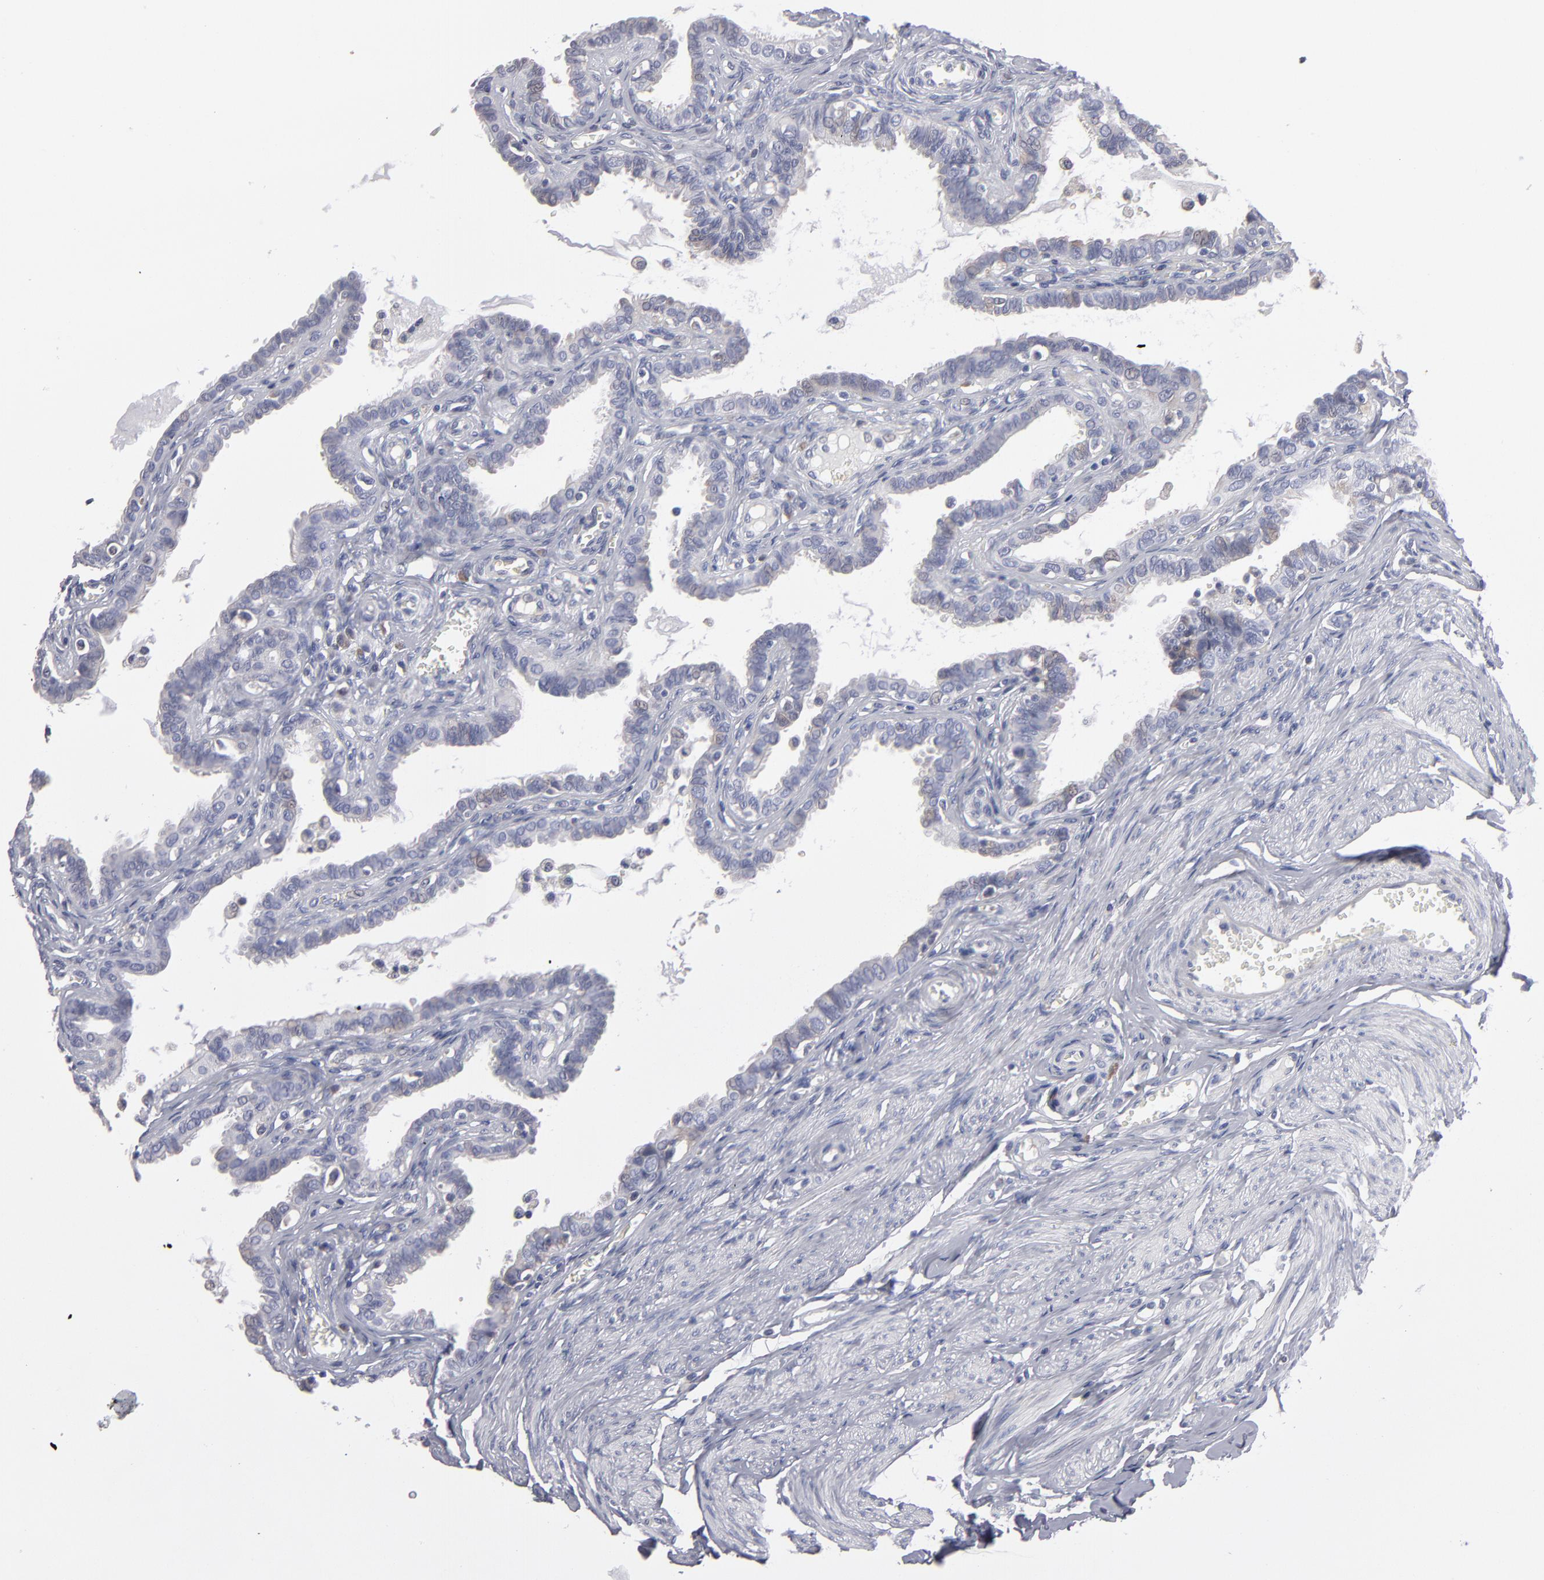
{"staining": {"intensity": "weak", "quantity": "<25%", "location": "cytoplasmic/membranous"}, "tissue": "fallopian tube", "cell_type": "Glandular cells", "image_type": "normal", "snomed": [{"axis": "morphology", "description": "Normal tissue, NOS"}, {"axis": "topography", "description": "Fallopian tube"}], "caption": "Glandular cells show no significant expression in unremarkable fallopian tube.", "gene": "CCDC80", "patient": {"sex": "female", "age": 67}}